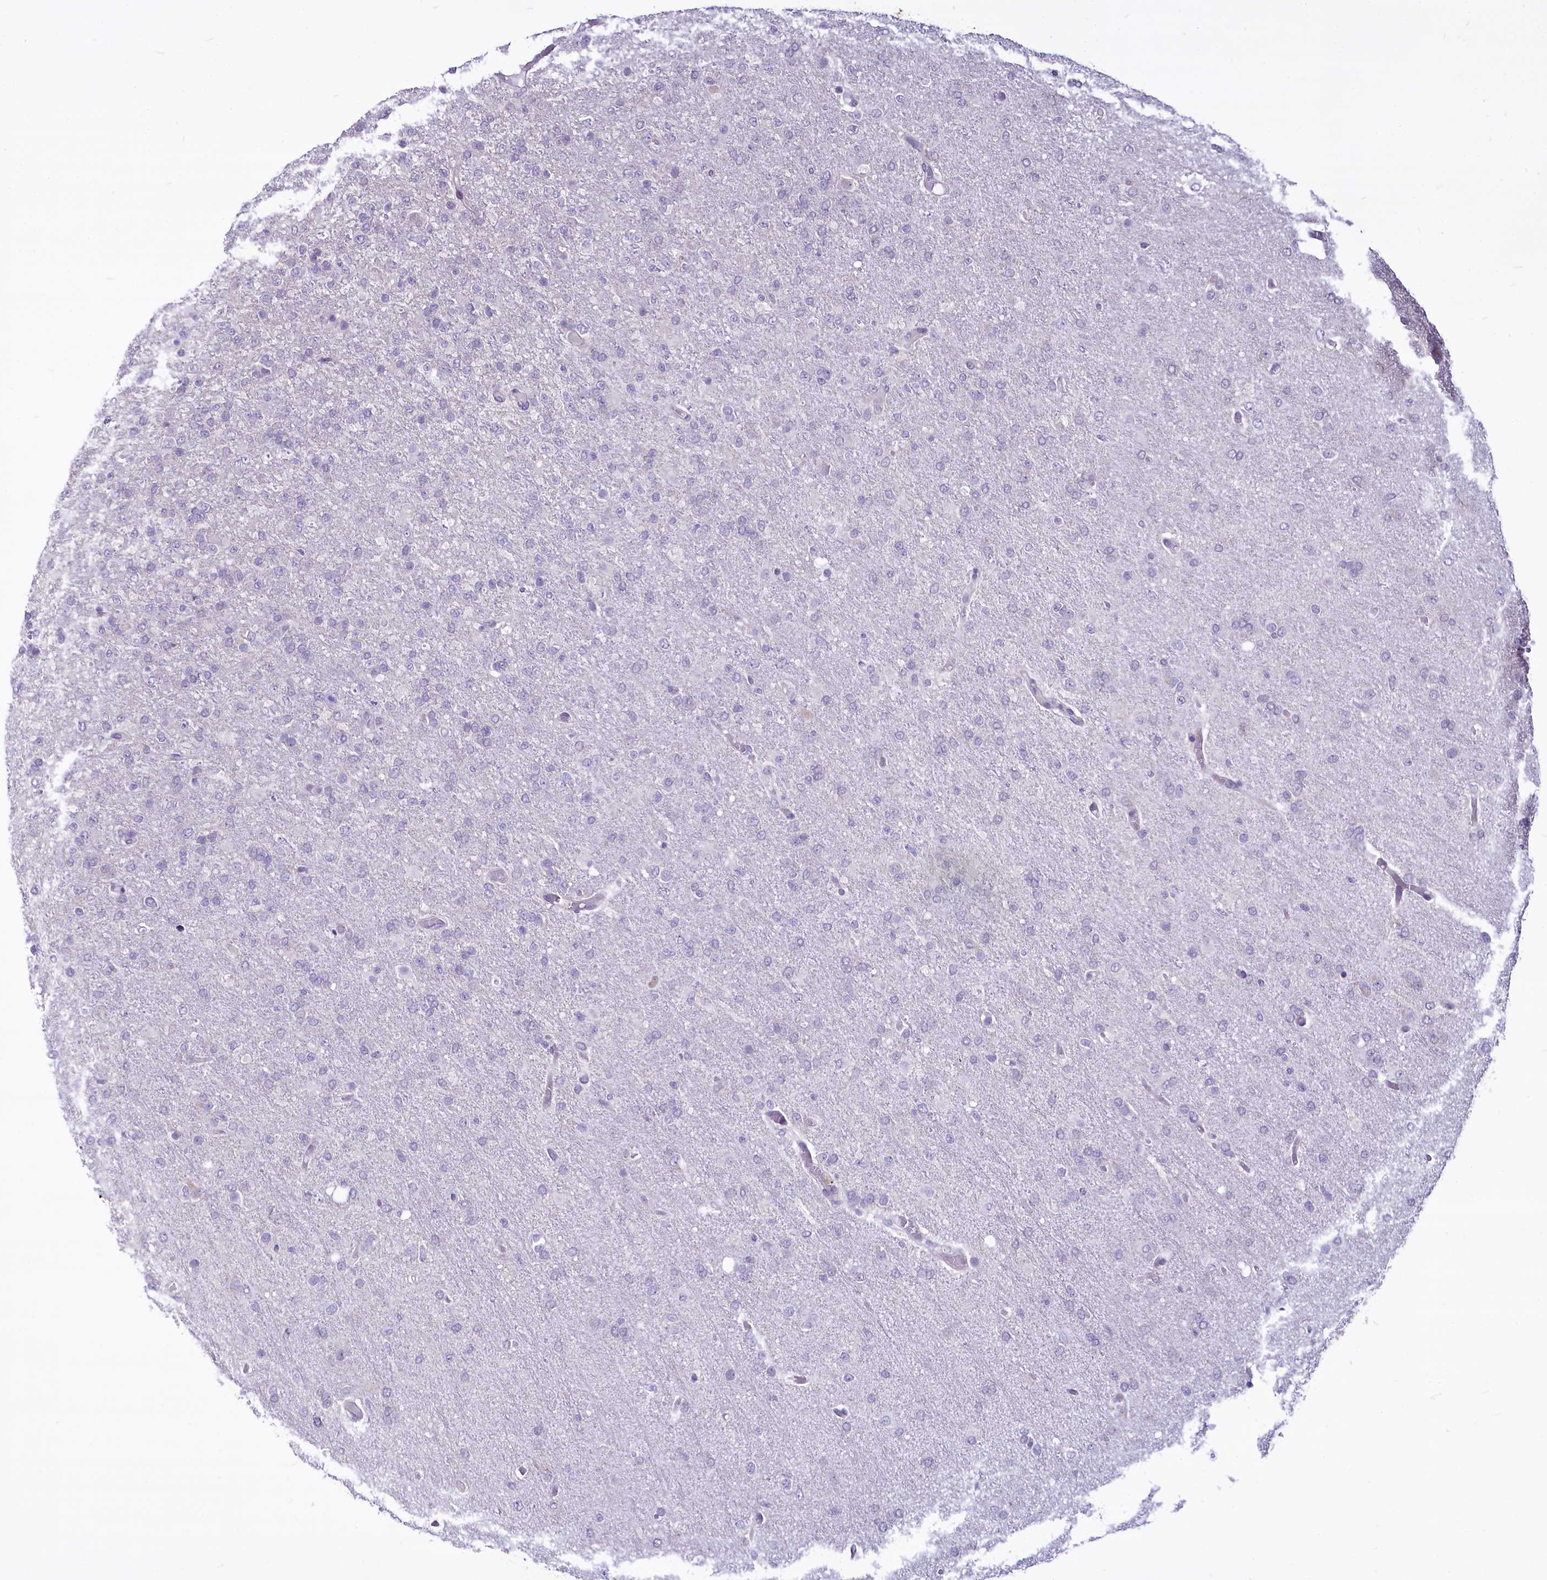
{"staining": {"intensity": "negative", "quantity": "none", "location": "none"}, "tissue": "glioma", "cell_type": "Tumor cells", "image_type": "cancer", "snomed": [{"axis": "morphology", "description": "Glioma, malignant, High grade"}, {"axis": "topography", "description": "Brain"}], "caption": "The histopathology image exhibits no staining of tumor cells in high-grade glioma (malignant).", "gene": "BANK1", "patient": {"sex": "female", "age": 74}}